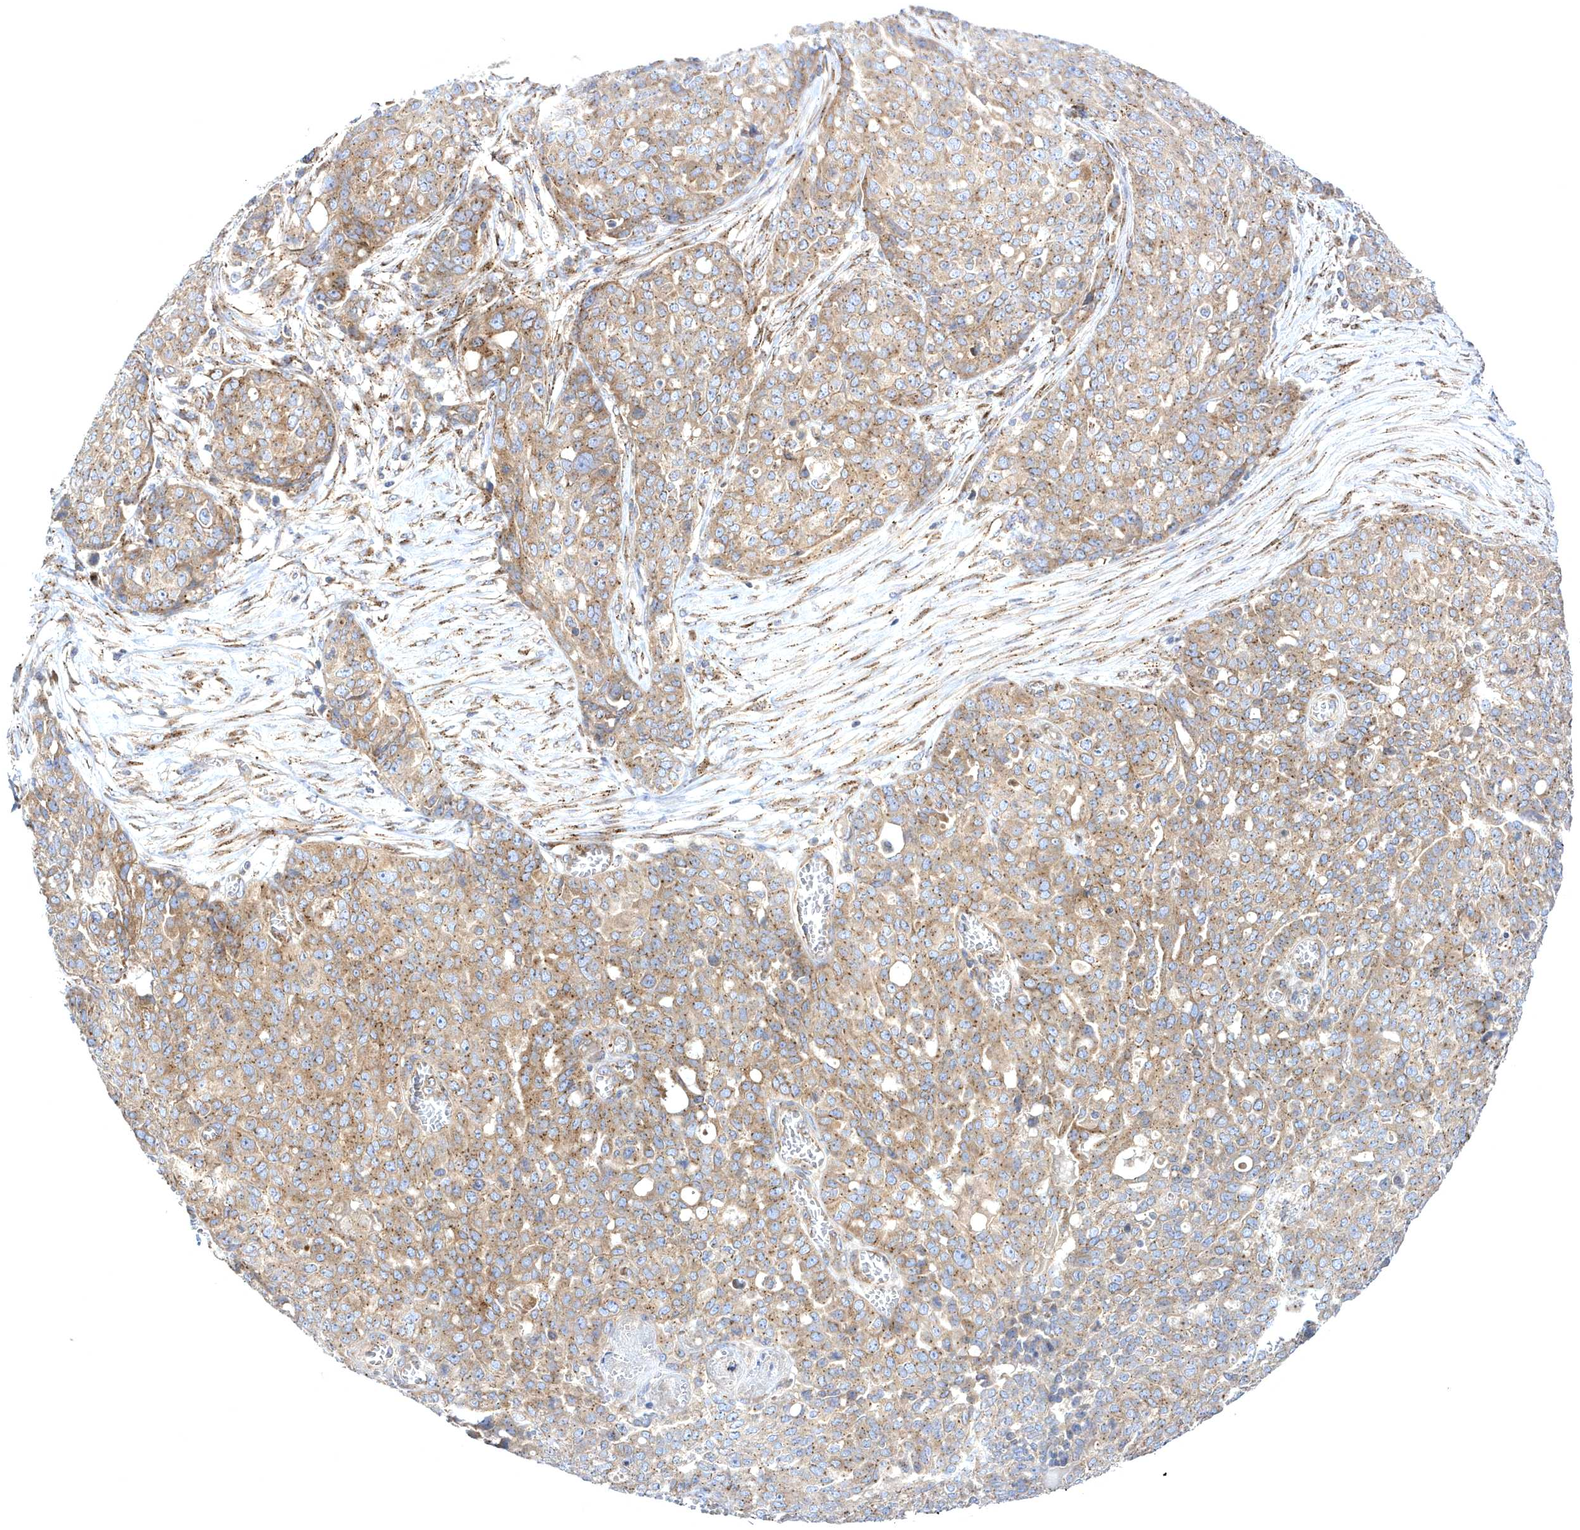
{"staining": {"intensity": "moderate", "quantity": ">75%", "location": "cytoplasmic/membranous"}, "tissue": "ovarian cancer", "cell_type": "Tumor cells", "image_type": "cancer", "snomed": [{"axis": "morphology", "description": "Cystadenocarcinoma, serous, NOS"}, {"axis": "topography", "description": "Soft tissue"}, {"axis": "topography", "description": "Ovary"}], "caption": "Tumor cells demonstrate medium levels of moderate cytoplasmic/membranous expression in approximately >75% of cells in ovarian cancer (serous cystadenocarcinoma).", "gene": "COPB2", "patient": {"sex": "female", "age": 57}}